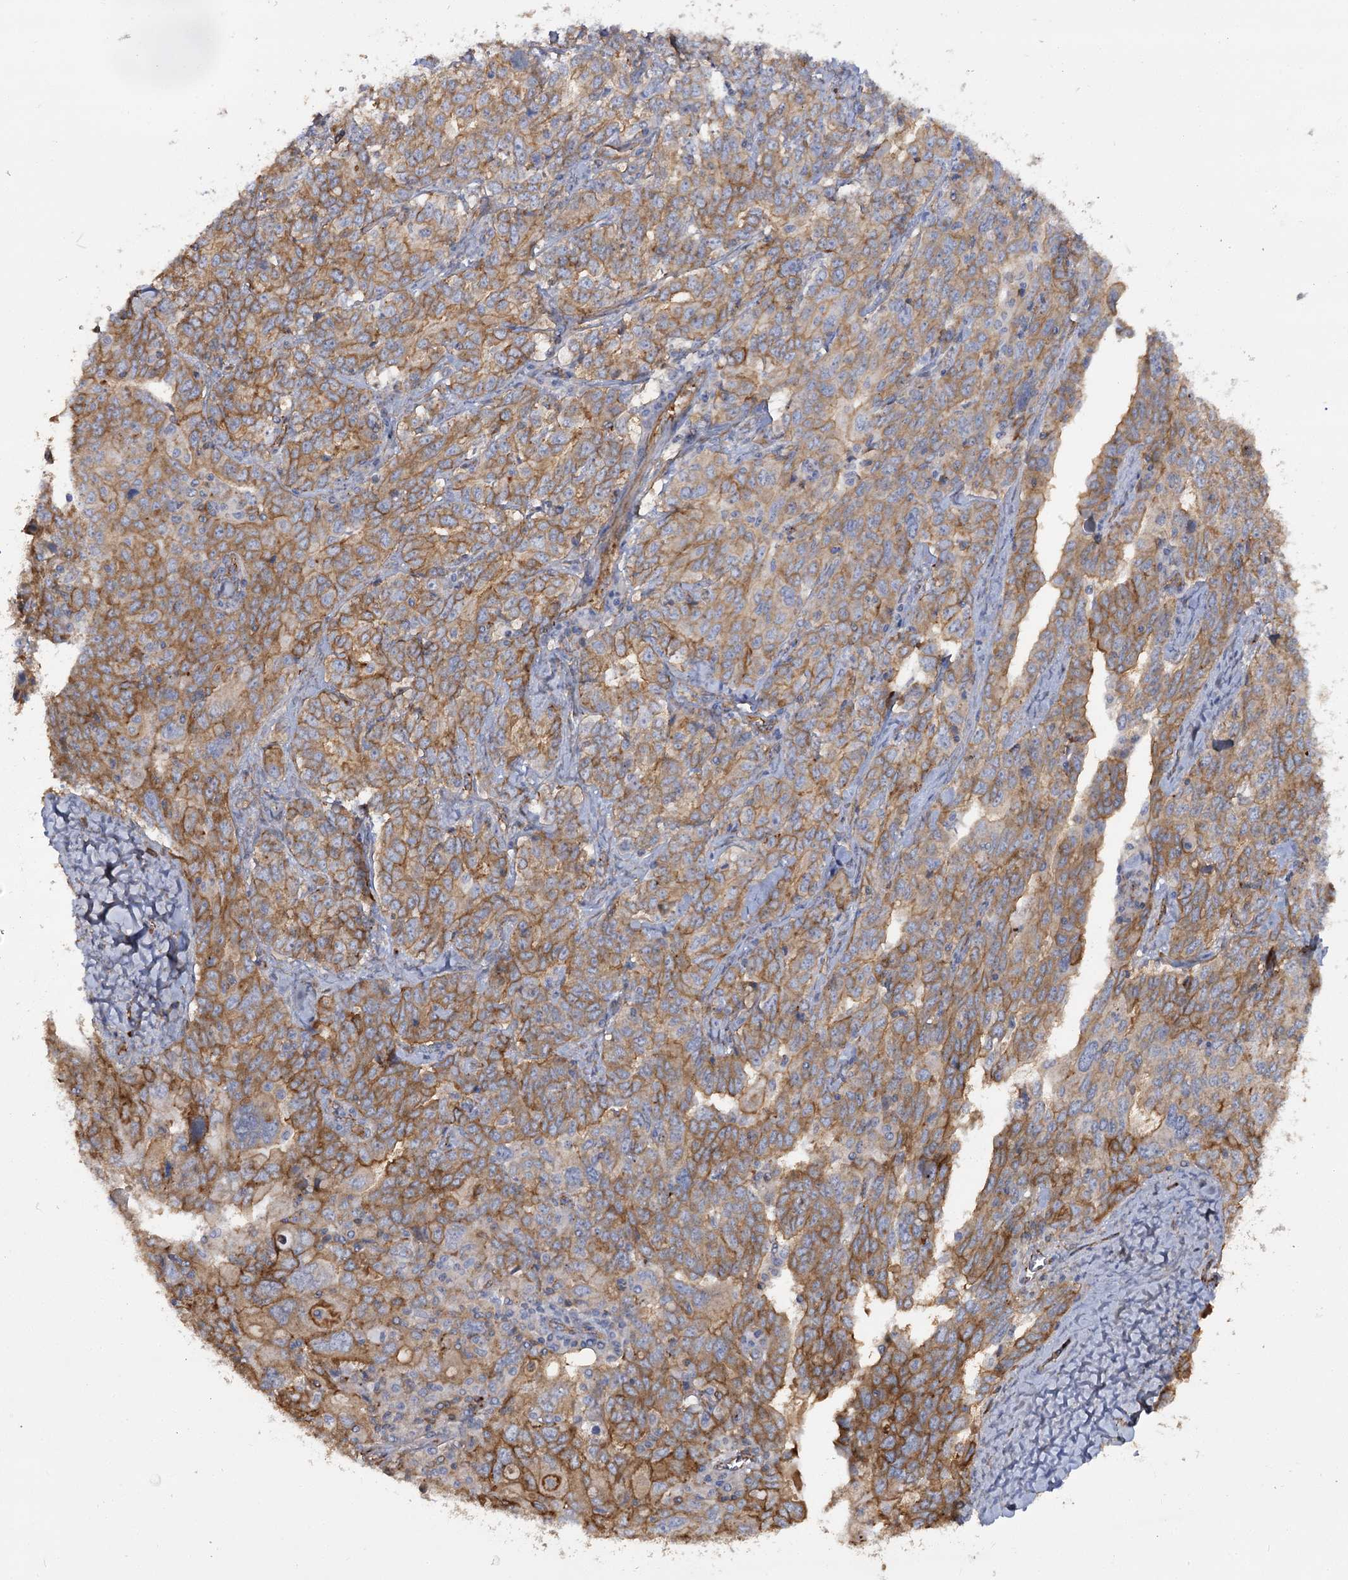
{"staining": {"intensity": "moderate", "quantity": ">75%", "location": "cytoplasmic/membranous"}, "tissue": "ovarian cancer", "cell_type": "Tumor cells", "image_type": "cancer", "snomed": [{"axis": "morphology", "description": "Carcinoma, endometroid"}, {"axis": "topography", "description": "Ovary"}], "caption": "Tumor cells exhibit medium levels of moderate cytoplasmic/membranous expression in approximately >75% of cells in endometroid carcinoma (ovarian).", "gene": "SYNPO2", "patient": {"sex": "female", "age": 62}}